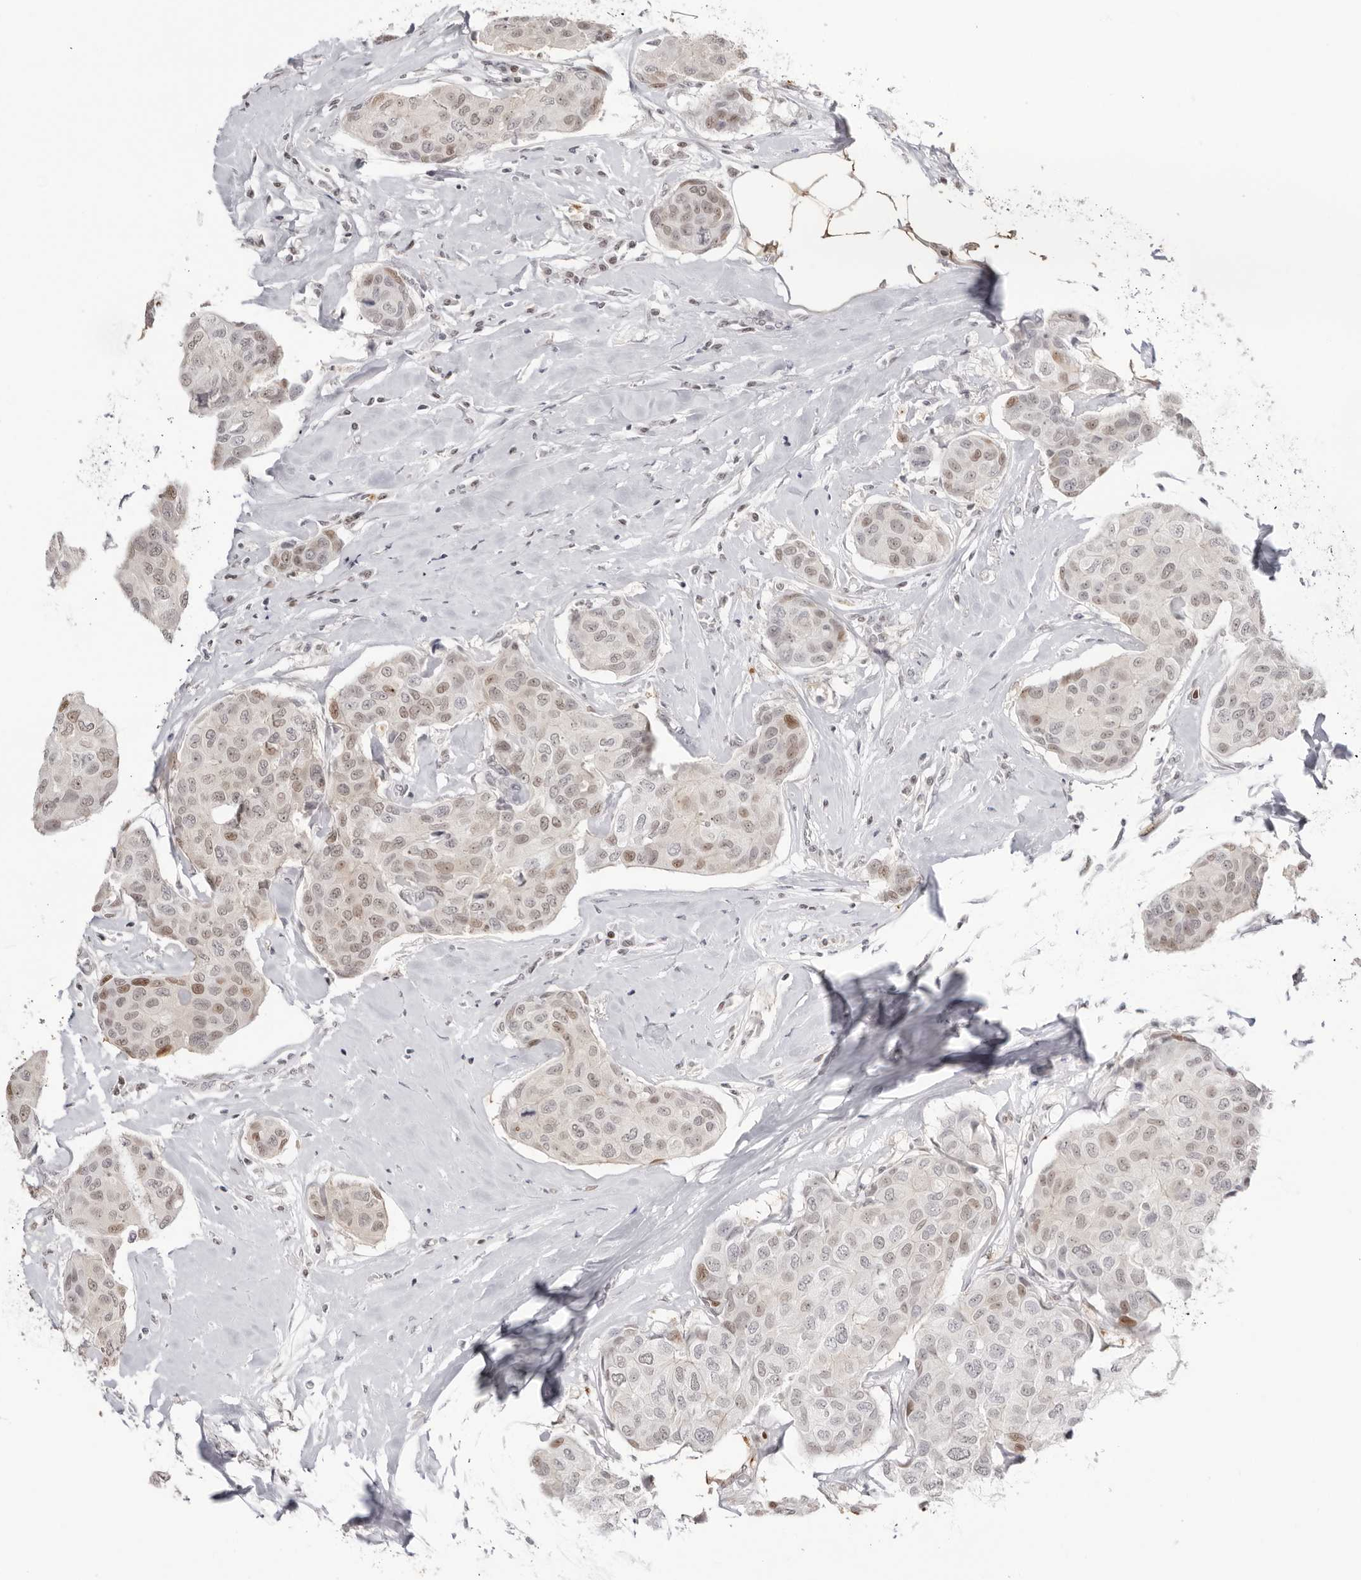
{"staining": {"intensity": "weak", "quantity": ">75%", "location": "nuclear"}, "tissue": "breast cancer", "cell_type": "Tumor cells", "image_type": "cancer", "snomed": [{"axis": "morphology", "description": "Duct carcinoma"}, {"axis": "topography", "description": "Breast"}], "caption": "This histopathology image reveals IHC staining of invasive ductal carcinoma (breast), with low weak nuclear expression in approximately >75% of tumor cells.", "gene": "RNF146", "patient": {"sex": "female", "age": 80}}